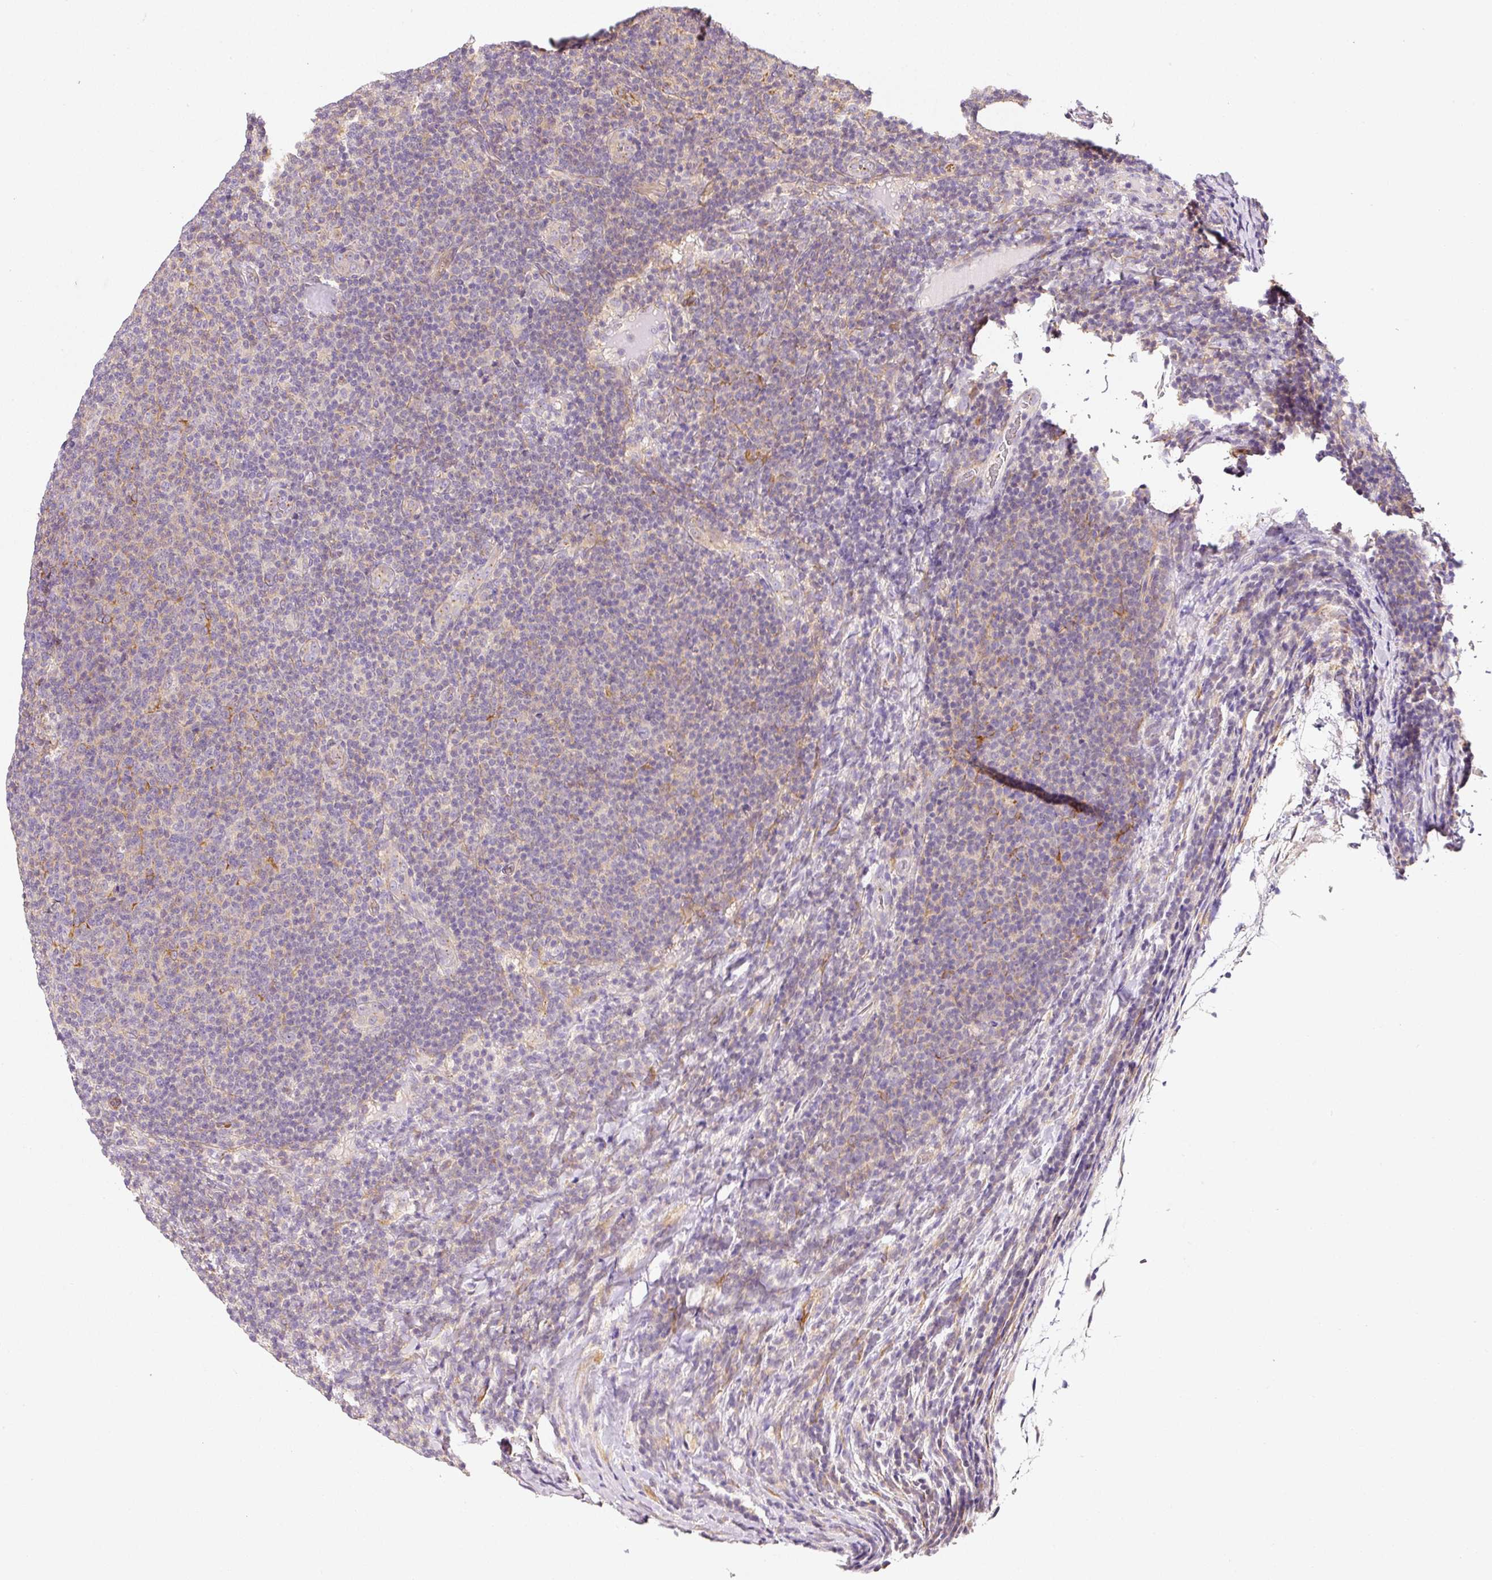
{"staining": {"intensity": "negative", "quantity": "none", "location": "none"}, "tissue": "lymphoma", "cell_type": "Tumor cells", "image_type": "cancer", "snomed": [{"axis": "morphology", "description": "Malignant lymphoma, non-Hodgkin's type, Low grade"}, {"axis": "topography", "description": "Lymph node"}], "caption": "A photomicrograph of low-grade malignant lymphoma, non-Hodgkin's type stained for a protein exhibits no brown staining in tumor cells.", "gene": "RNF167", "patient": {"sex": "male", "age": 66}}